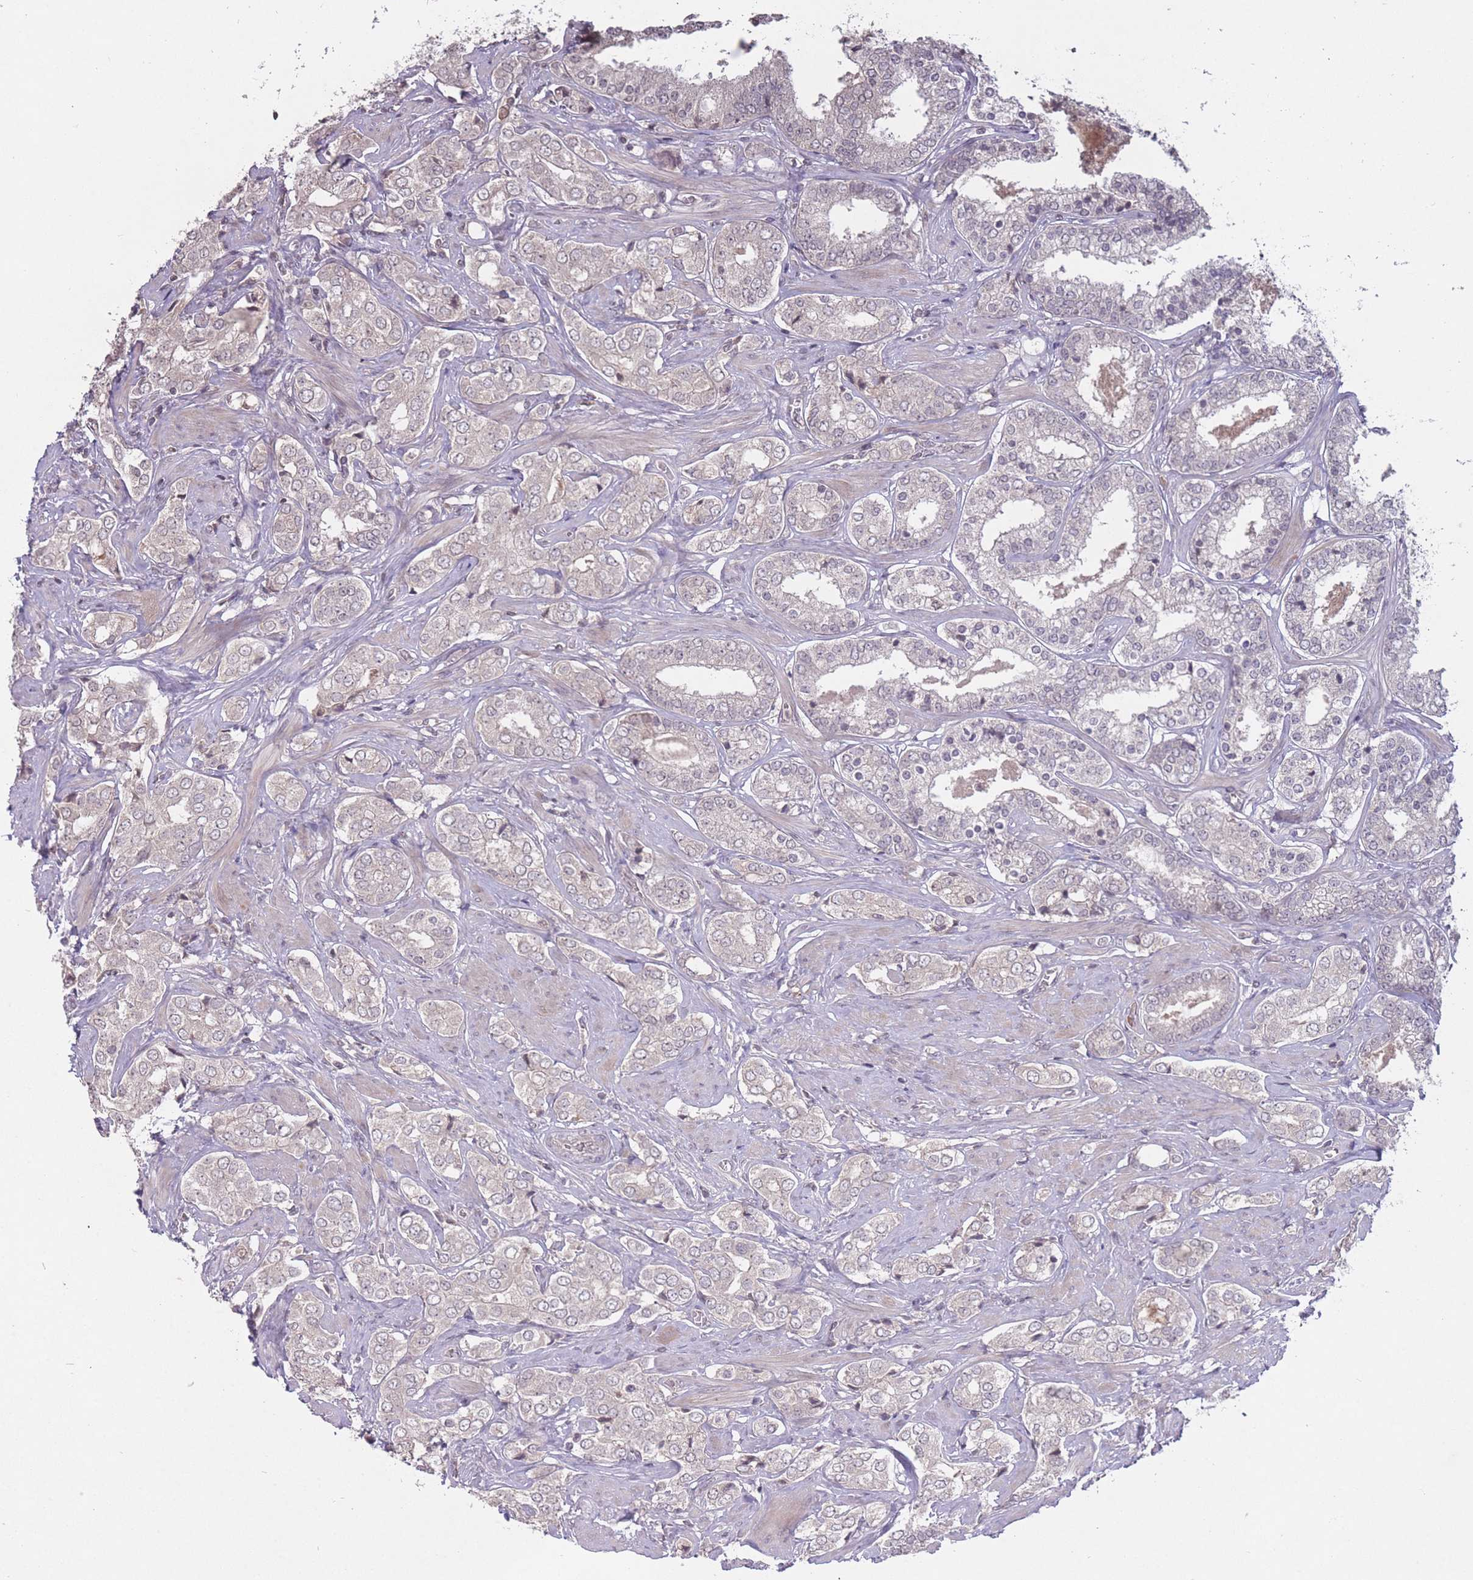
{"staining": {"intensity": "negative", "quantity": "none", "location": "none"}, "tissue": "prostate cancer", "cell_type": "Tumor cells", "image_type": "cancer", "snomed": [{"axis": "morphology", "description": "Adenocarcinoma, High grade"}, {"axis": "topography", "description": "Prostate"}], "caption": "An image of prostate cancer (high-grade adenocarcinoma) stained for a protein shows no brown staining in tumor cells.", "gene": "ADCYAP1R1", "patient": {"sex": "male", "age": 71}}